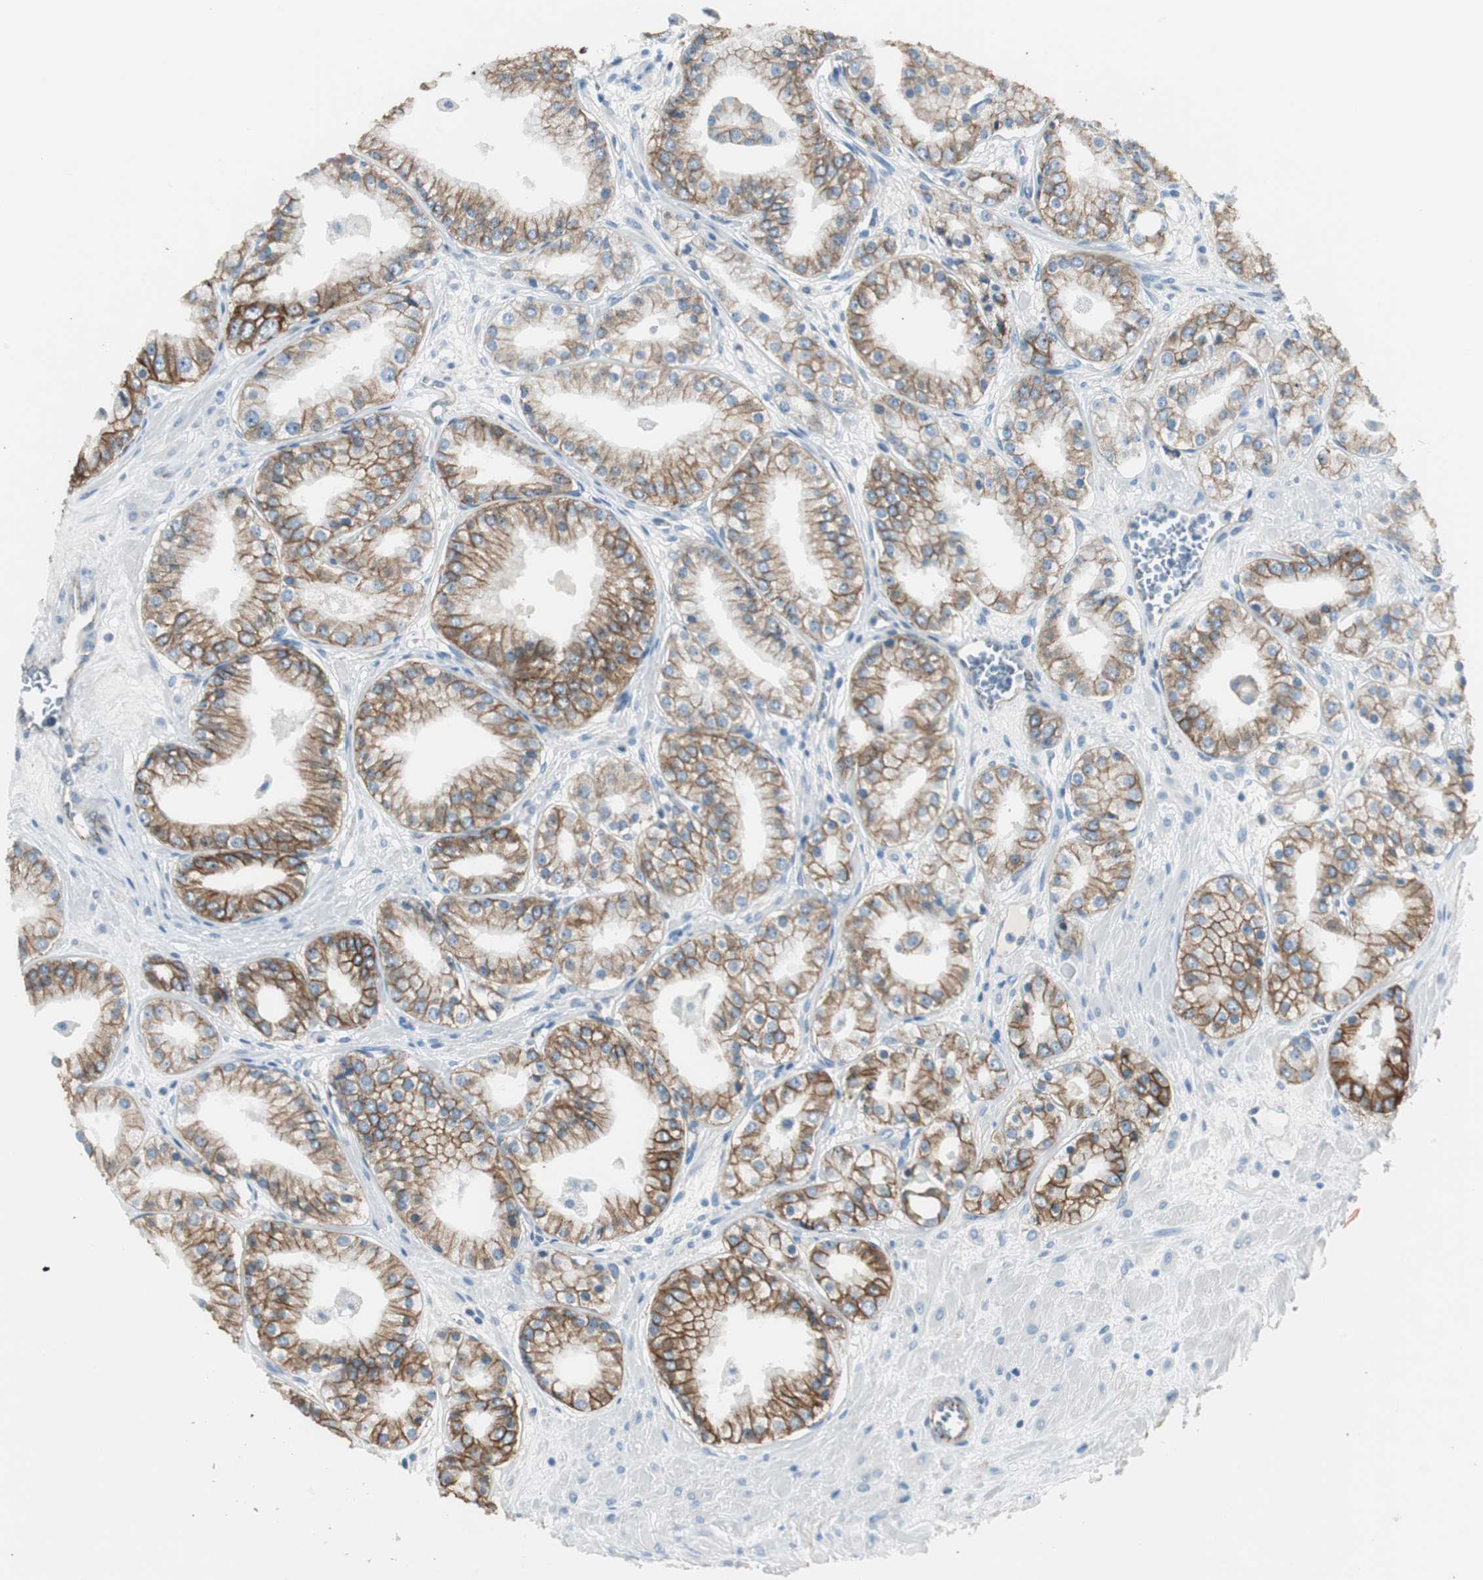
{"staining": {"intensity": "moderate", "quantity": ">75%", "location": "cytoplasmic/membranous"}, "tissue": "prostate cancer", "cell_type": "Tumor cells", "image_type": "cancer", "snomed": [{"axis": "morphology", "description": "Adenocarcinoma, High grade"}, {"axis": "topography", "description": "Prostate"}], "caption": "Tumor cells show medium levels of moderate cytoplasmic/membranous staining in about >75% of cells in human high-grade adenocarcinoma (prostate). (Brightfield microscopy of DAB IHC at high magnification).", "gene": "STXBP4", "patient": {"sex": "male", "age": 61}}